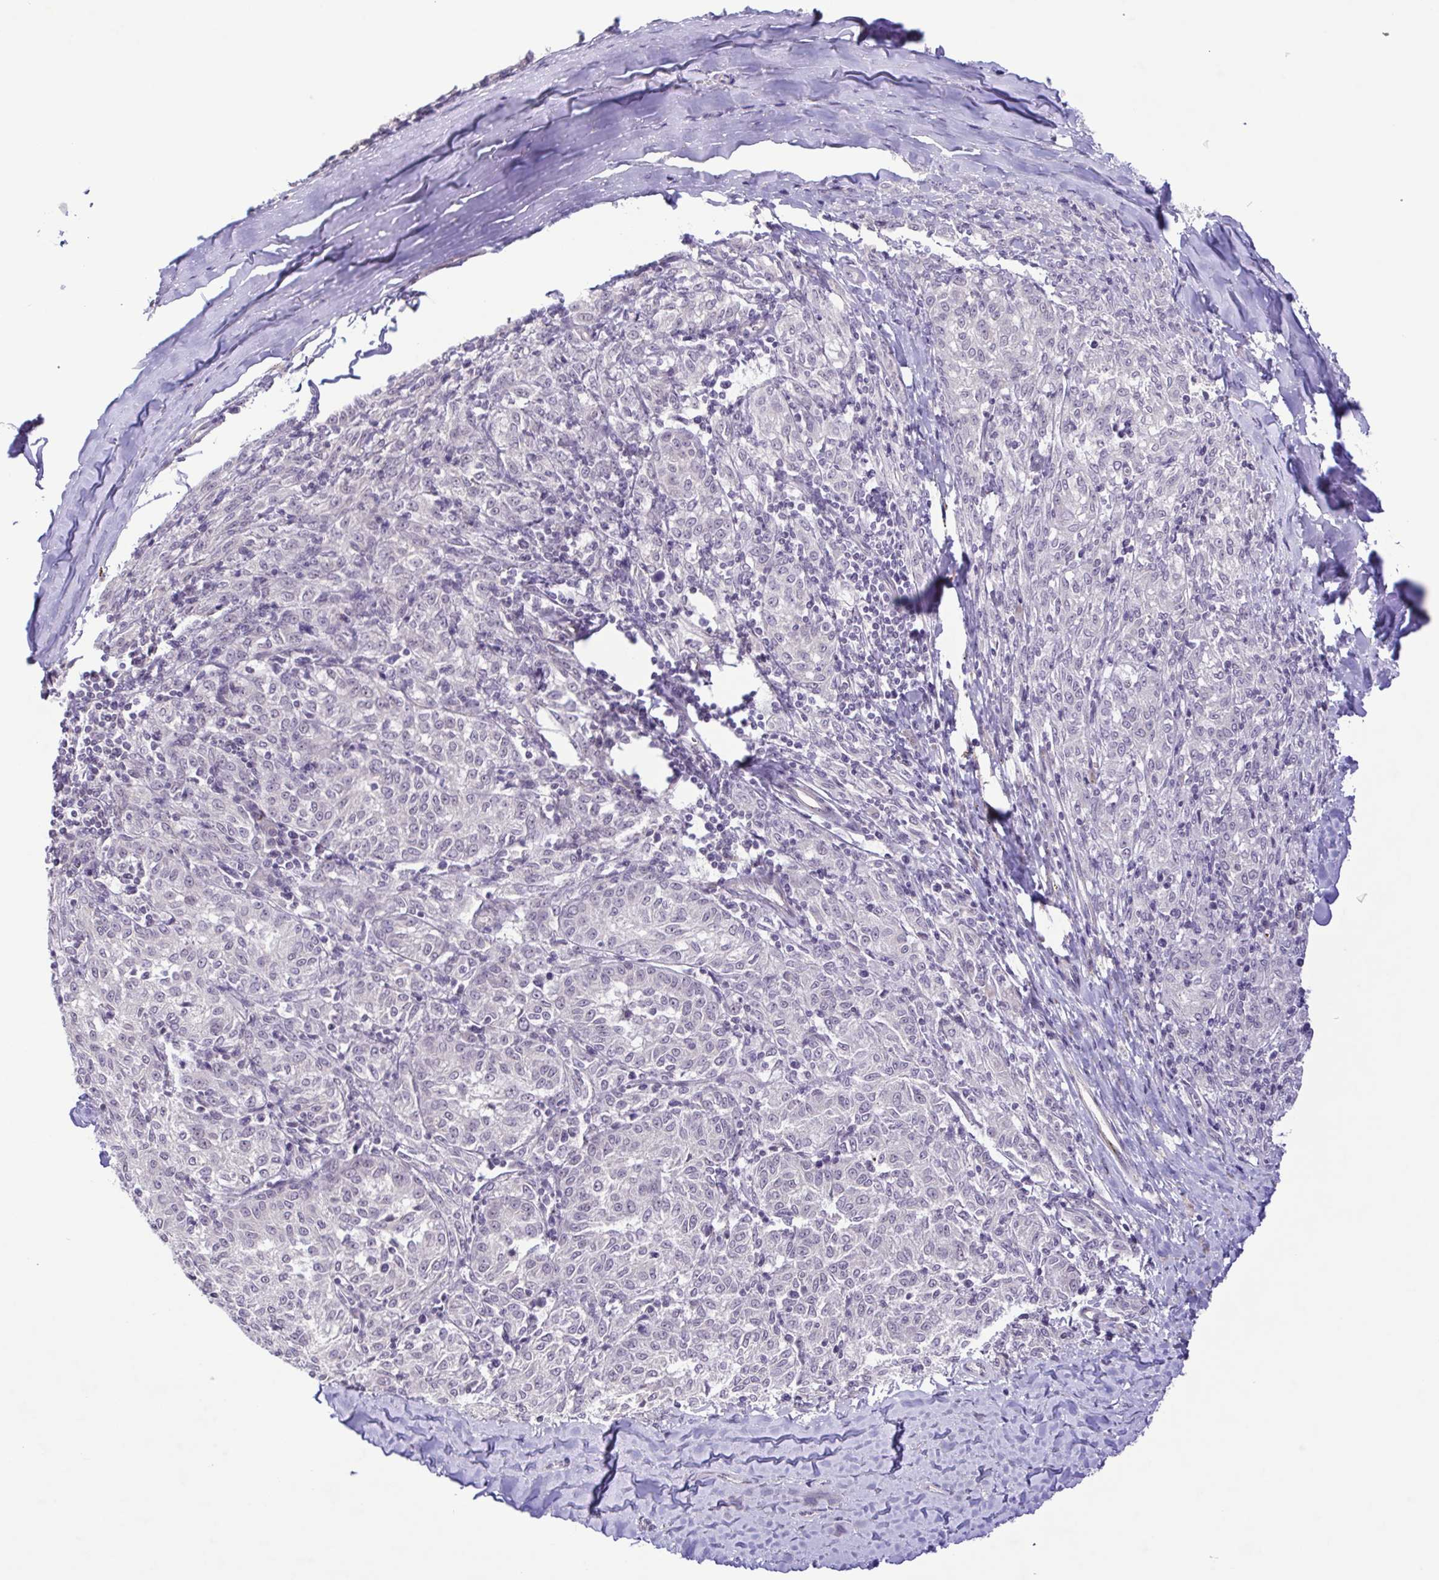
{"staining": {"intensity": "negative", "quantity": "none", "location": "none"}, "tissue": "melanoma", "cell_type": "Tumor cells", "image_type": "cancer", "snomed": [{"axis": "morphology", "description": "Malignant melanoma, NOS"}, {"axis": "topography", "description": "Skin"}], "caption": "Tumor cells are negative for brown protein staining in malignant melanoma. The staining is performed using DAB (3,3'-diaminobenzidine) brown chromogen with nuclei counter-stained in using hematoxylin.", "gene": "IL1RN", "patient": {"sex": "female", "age": 72}}